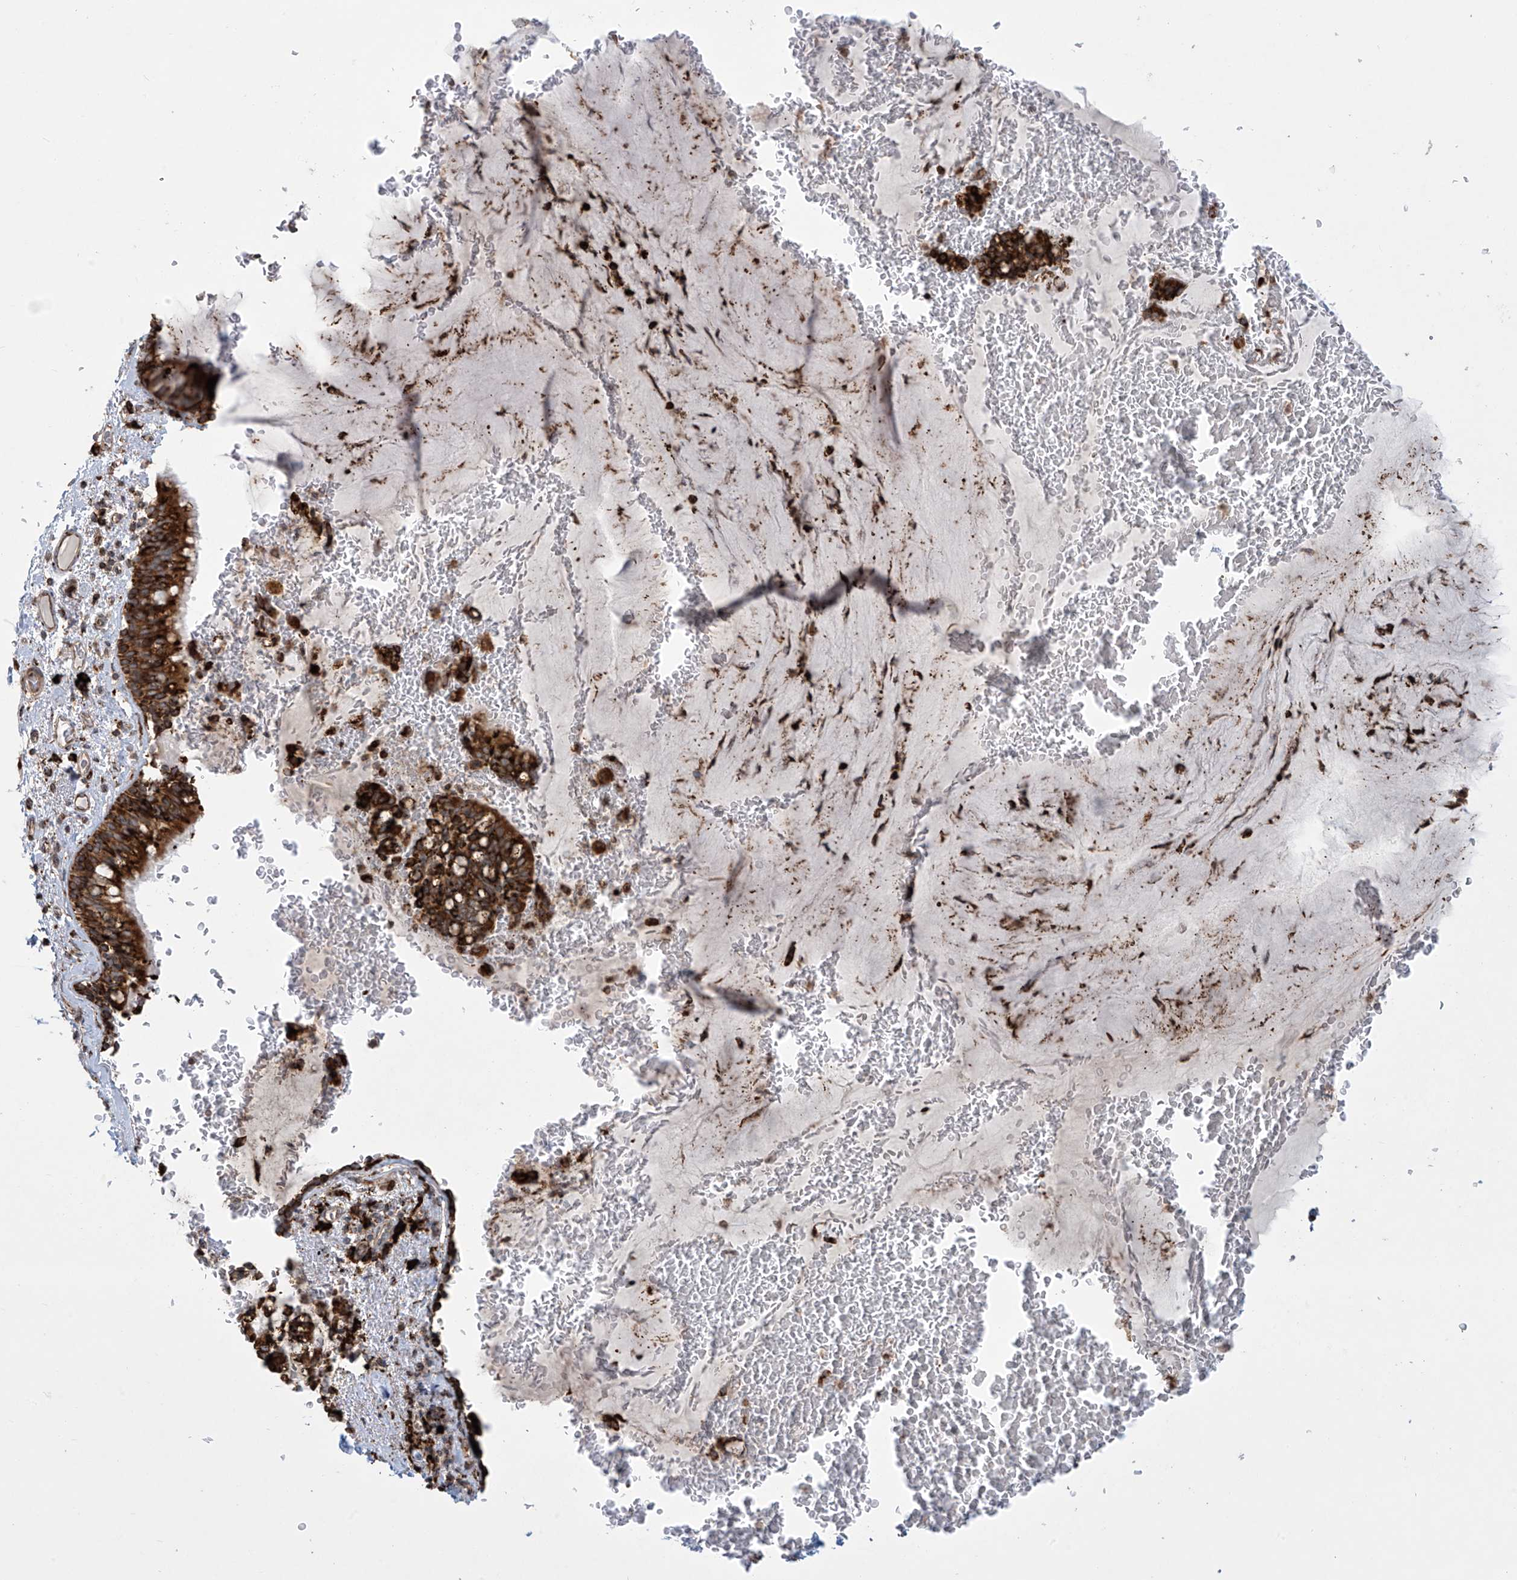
{"staining": {"intensity": "strong", "quantity": ">75%", "location": "cytoplasmic/membranous"}, "tissue": "bronchus", "cell_type": "Respiratory epithelial cells", "image_type": "normal", "snomed": [{"axis": "morphology", "description": "Normal tissue, NOS"}, {"axis": "topography", "description": "Cartilage tissue"}, {"axis": "topography", "description": "Bronchus"}], "caption": "IHC histopathology image of normal human bronchus stained for a protein (brown), which reveals high levels of strong cytoplasmic/membranous staining in approximately >75% of respiratory epithelial cells.", "gene": "MX1", "patient": {"sex": "female", "age": 36}}